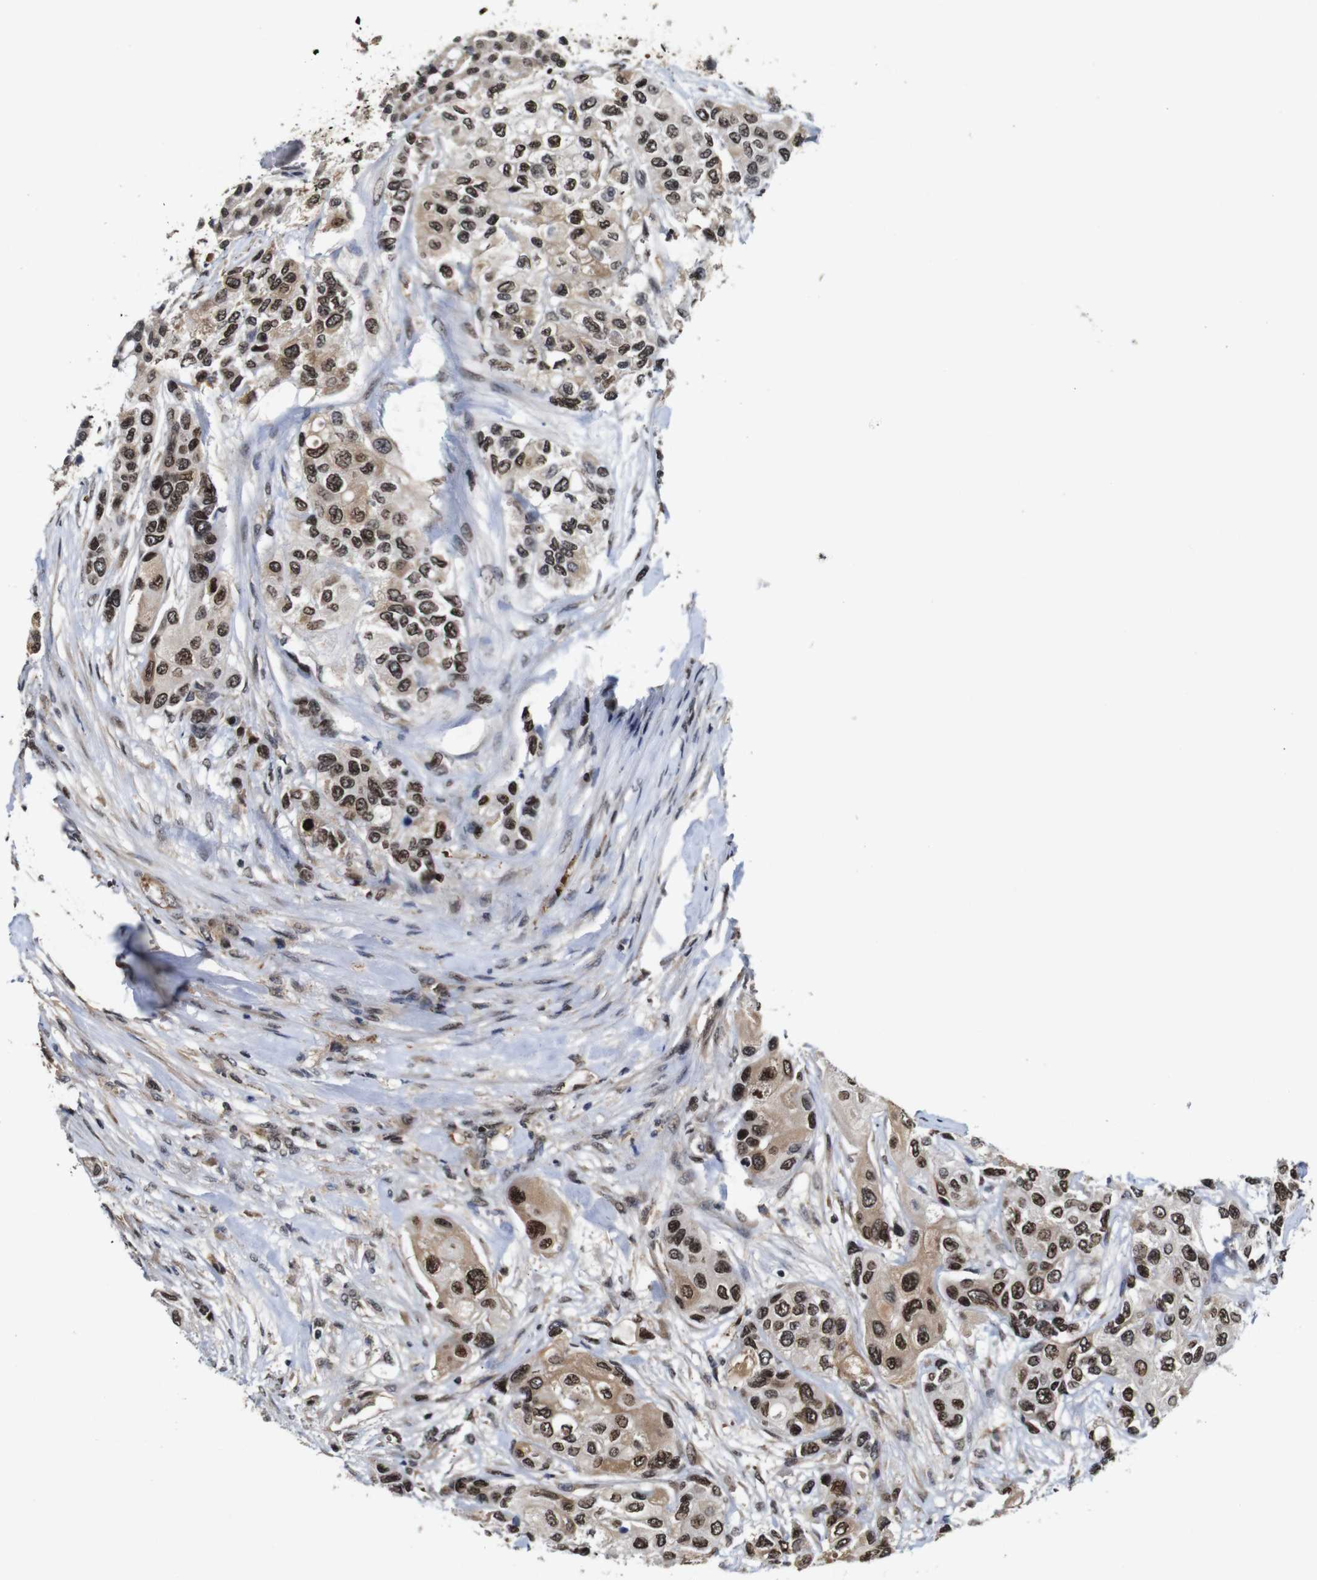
{"staining": {"intensity": "moderate", "quantity": ">75%", "location": "cytoplasmic/membranous,nuclear"}, "tissue": "urothelial cancer", "cell_type": "Tumor cells", "image_type": "cancer", "snomed": [{"axis": "morphology", "description": "Urothelial carcinoma, High grade"}, {"axis": "topography", "description": "Urinary bladder"}], "caption": "IHC (DAB (3,3'-diaminobenzidine)) staining of human urothelial carcinoma (high-grade) demonstrates moderate cytoplasmic/membranous and nuclear protein expression in approximately >75% of tumor cells.", "gene": "MYC", "patient": {"sex": "female", "age": 56}}